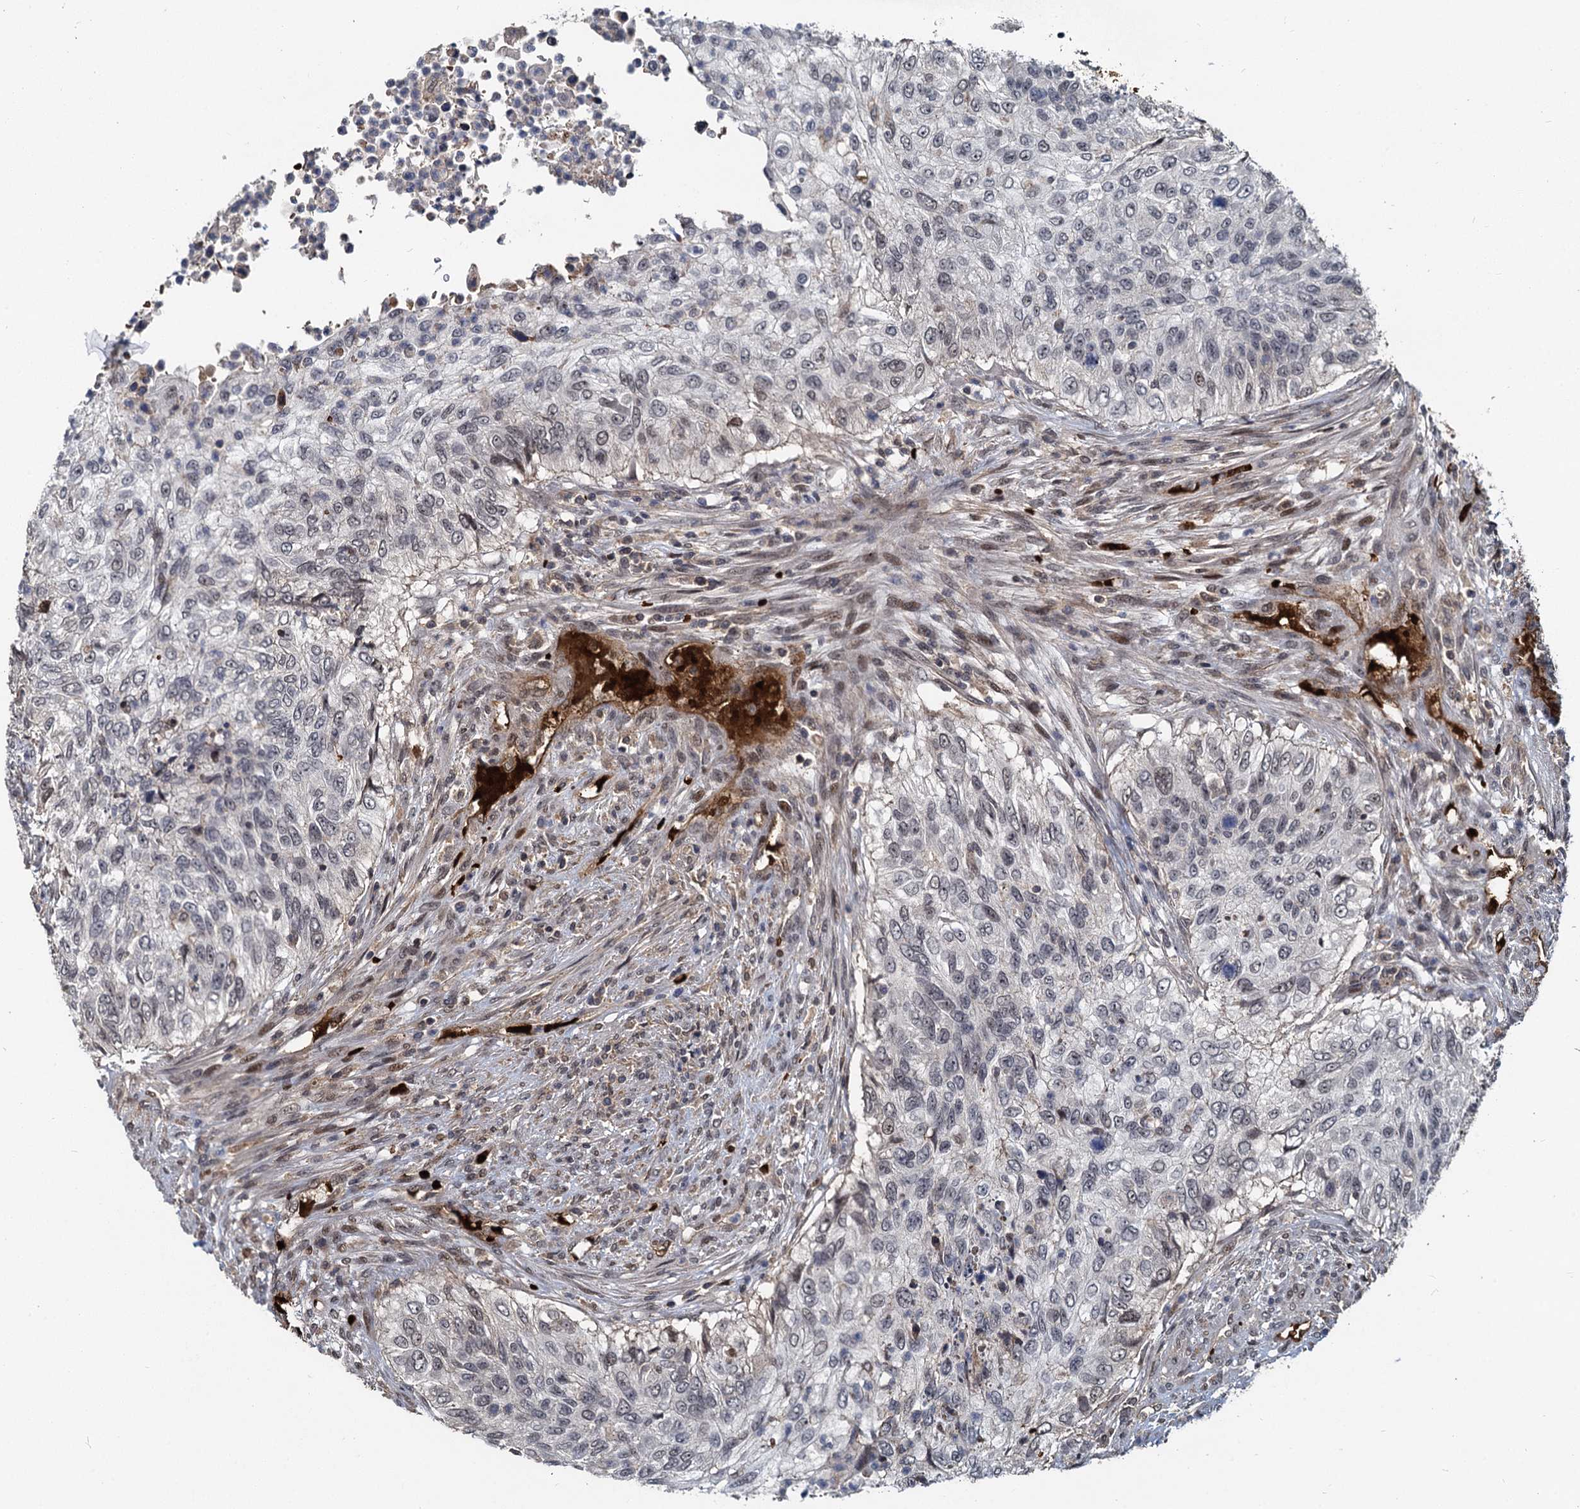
{"staining": {"intensity": "weak", "quantity": "<25%", "location": "nuclear"}, "tissue": "urothelial cancer", "cell_type": "Tumor cells", "image_type": "cancer", "snomed": [{"axis": "morphology", "description": "Urothelial carcinoma, High grade"}, {"axis": "topography", "description": "Urinary bladder"}], "caption": "Urothelial cancer was stained to show a protein in brown. There is no significant expression in tumor cells. Nuclei are stained in blue.", "gene": "FANCI", "patient": {"sex": "female", "age": 60}}